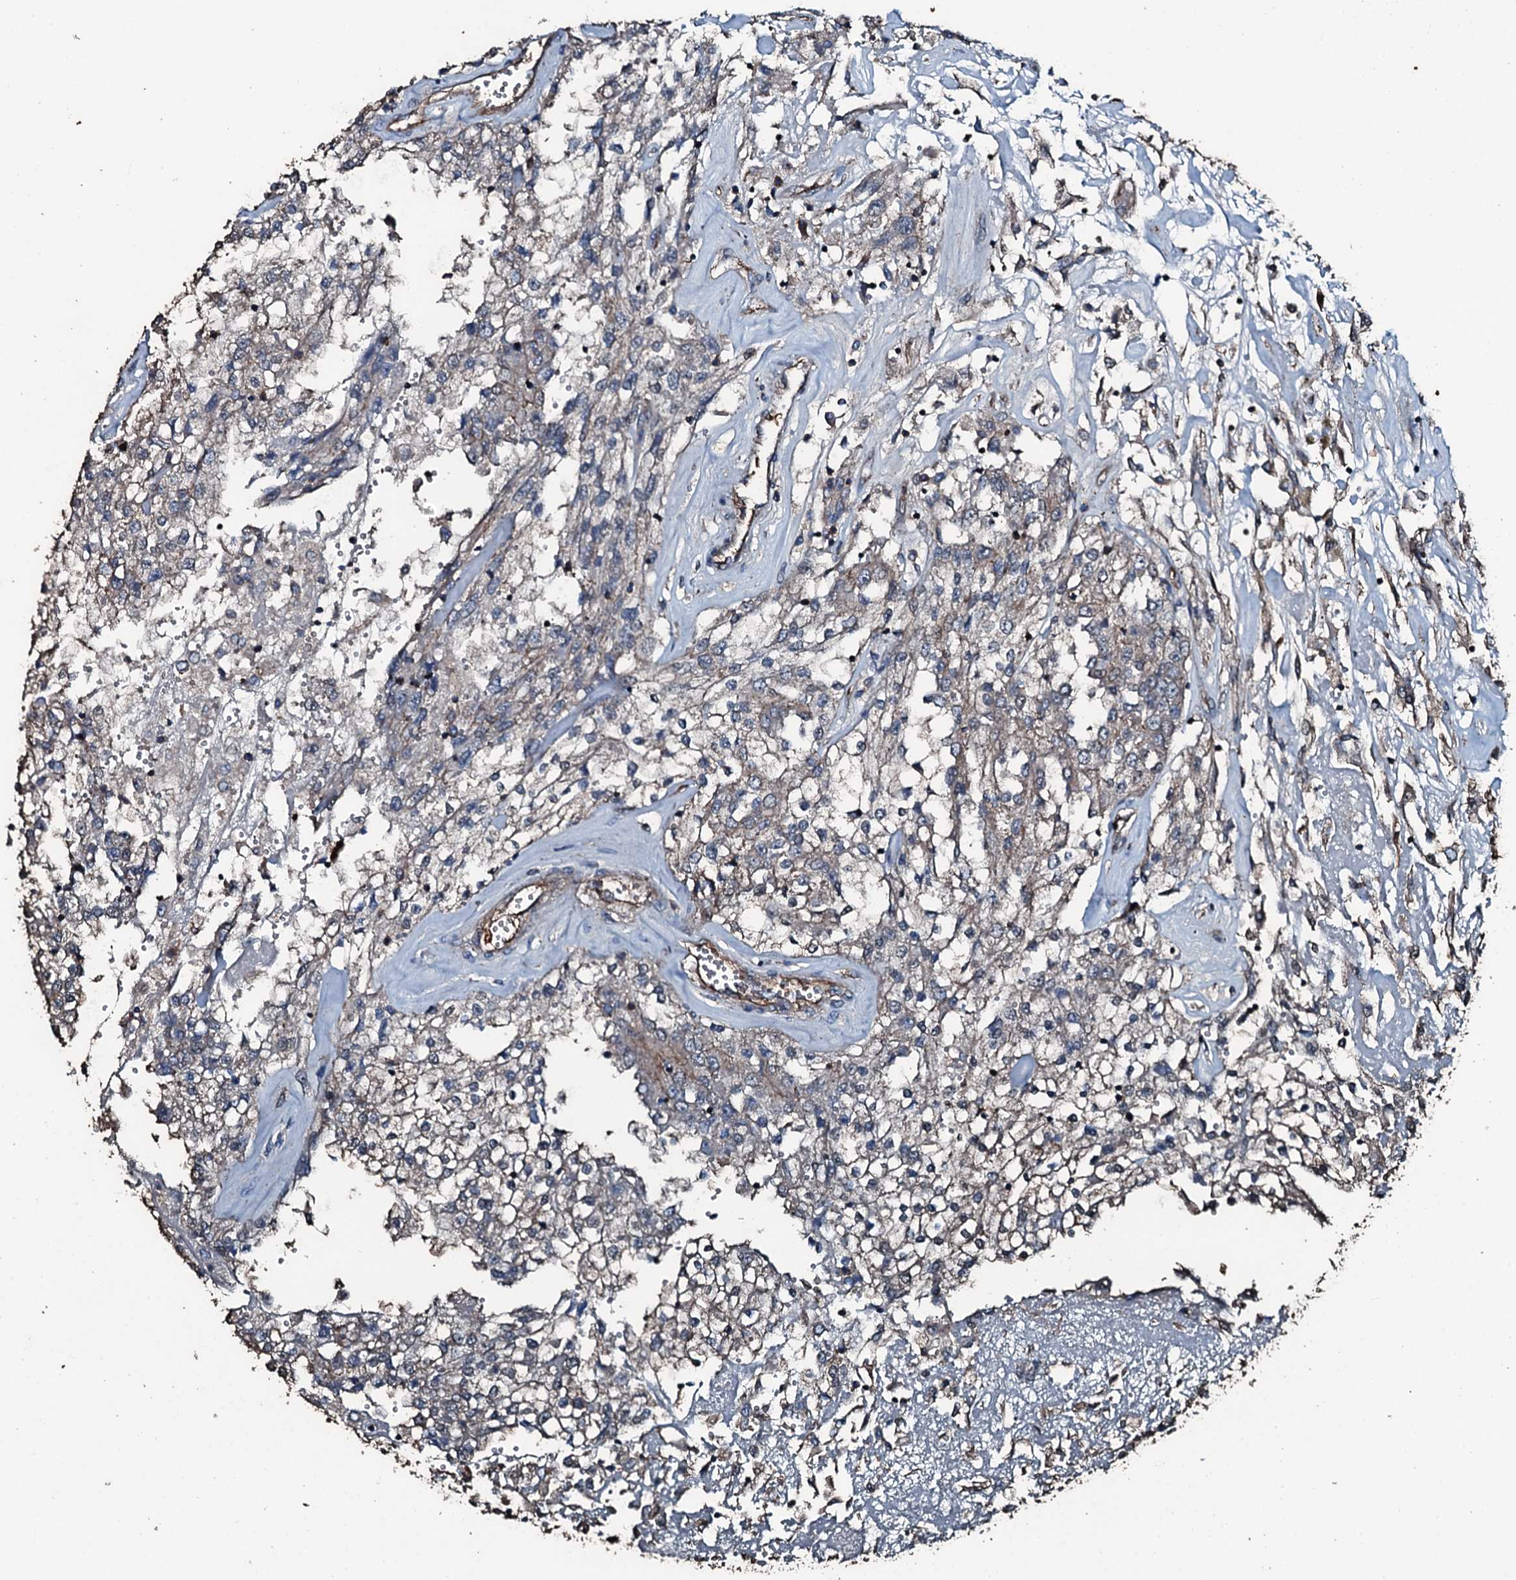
{"staining": {"intensity": "weak", "quantity": "<25%", "location": "cytoplasmic/membranous"}, "tissue": "renal cancer", "cell_type": "Tumor cells", "image_type": "cancer", "snomed": [{"axis": "morphology", "description": "Adenocarcinoma, NOS"}, {"axis": "topography", "description": "Kidney"}], "caption": "Immunohistochemistry (IHC) of human renal cancer (adenocarcinoma) exhibits no expression in tumor cells.", "gene": "SLC25A38", "patient": {"sex": "female", "age": 52}}